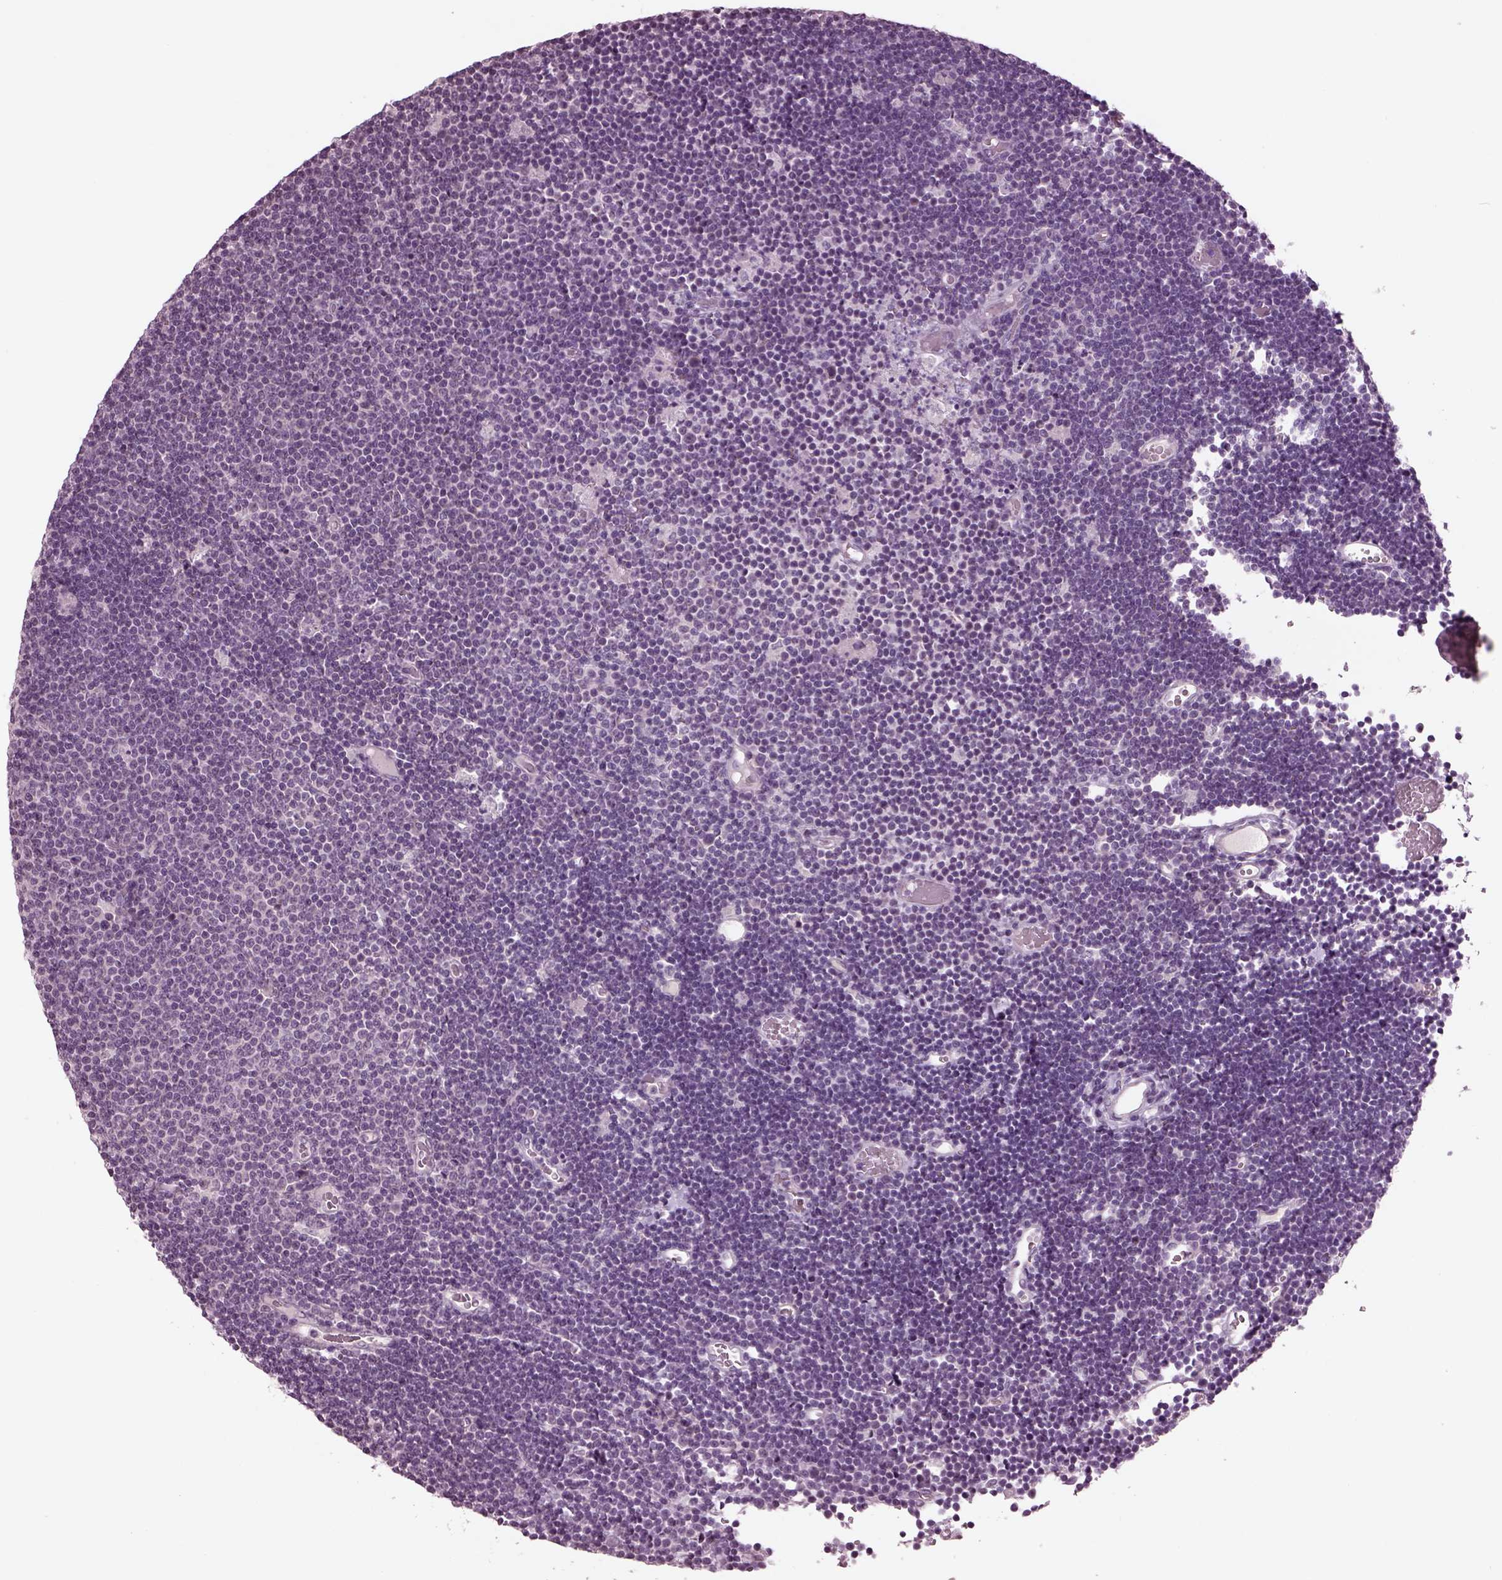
{"staining": {"intensity": "negative", "quantity": "none", "location": "none"}, "tissue": "lymphoma", "cell_type": "Tumor cells", "image_type": "cancer", "snomed": [{"axis": "morphology", "description": "Malignant lymphoma, non-Hodgkin's type, Low grade"}, {"axis": "topography", "description": "Brain"}], "caption": "Low-grade malignant lymphoma, non-Hodgkin's type was stained to show a protein in brown. There is no significant staining in tumor cells.", "gene": "CLCN4", "patient": {"sex": "female", "age": 66}}